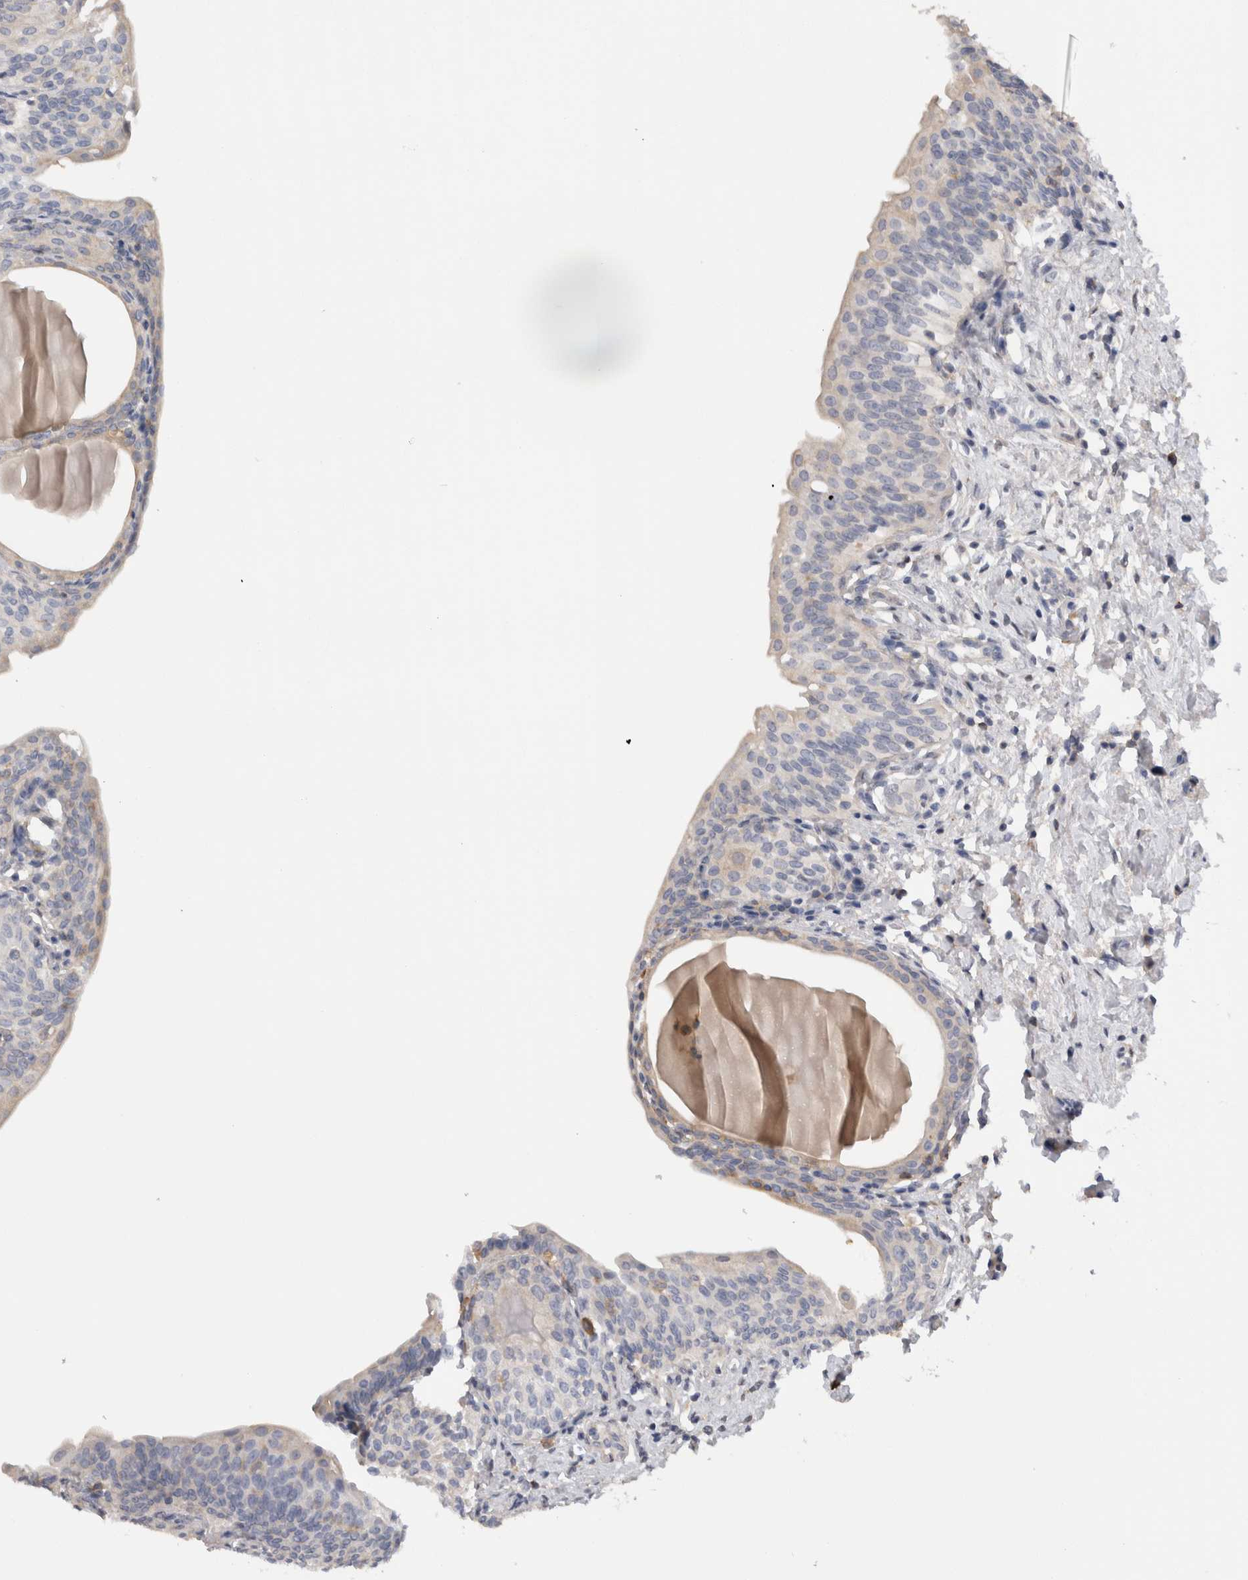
{"staining": {"intensity": "negative", "quantity": "none", "location": "none"}, "tissue": "urinary bladder", "cell_type": "Urothelial cells", "image_type": "normal", "snomed": [{"axis": "morphology", "description": "Normal tissue, NOS"}, {"axis": "topography", "description": "Urinary bladder"}], "caption": "IHC image of benign urinary bladder: urinary bladder stained with DAB exhibits no significant protein positivity in urothelial cells.", "gene": "SCRN1", "patient": {"sex": "male", "age": 83}}